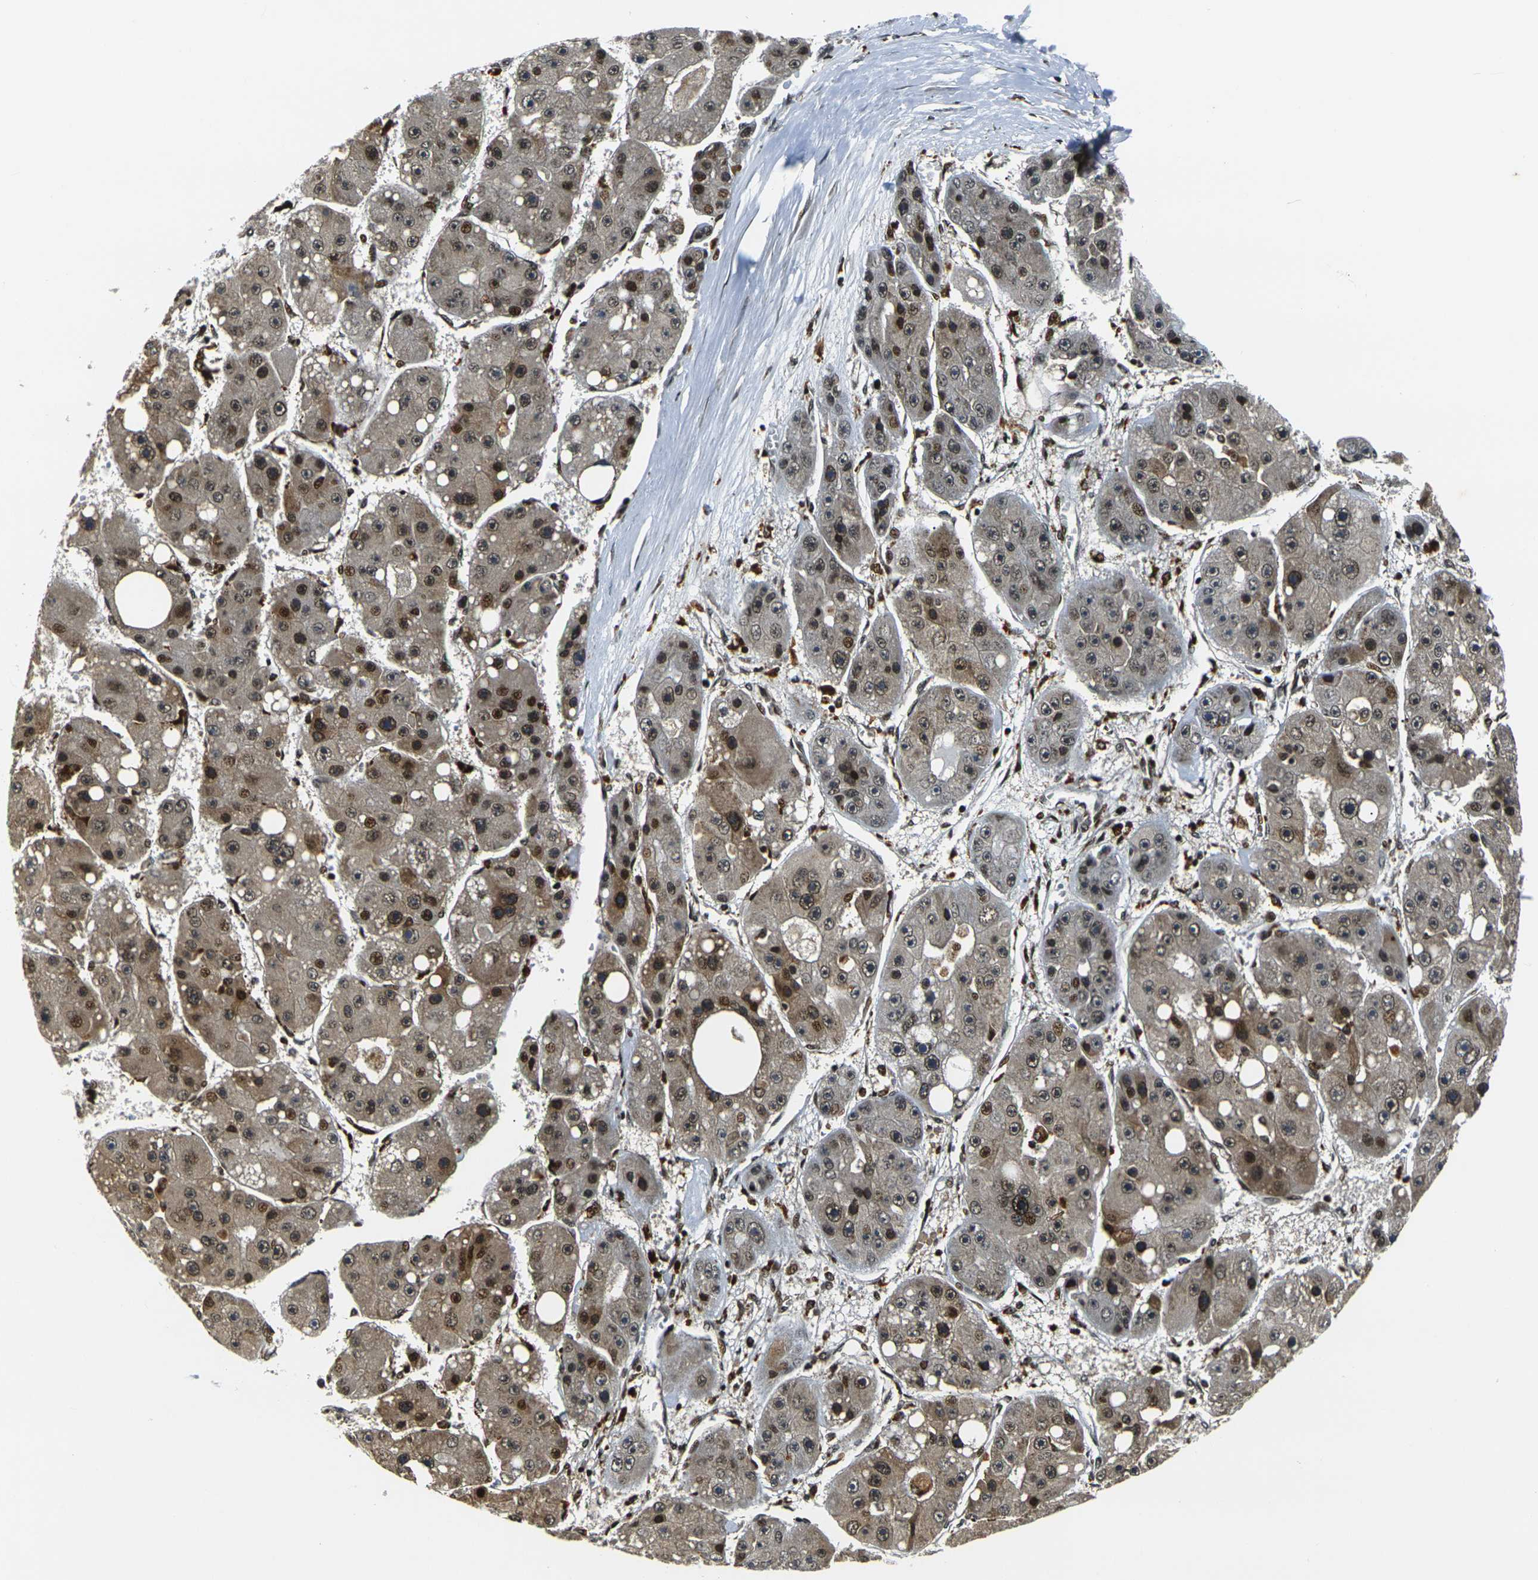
{"staining": {"intensity": "moderate", "quantity": ">75%", "location": "cytoplasmic/membranous,nuclear"}, "tissue": "liver cancer", "cell_type": "Tumor cells", "image_type": "cancer", "snomed": [{"axis": "morphology", "description": "Carcinoma, Hepatocellular, NOS"}, {"axis": "topography", "description": "Liver"}], "caption": "The immunohistochemical stain shows moderate cytoplasmic/membranous and nuclear positivity in tumor cells of hepatocellular carcinoma (liver) tissue.", "gene": "ACTL6A", "patient": {"sex": "female", "age": 61}}